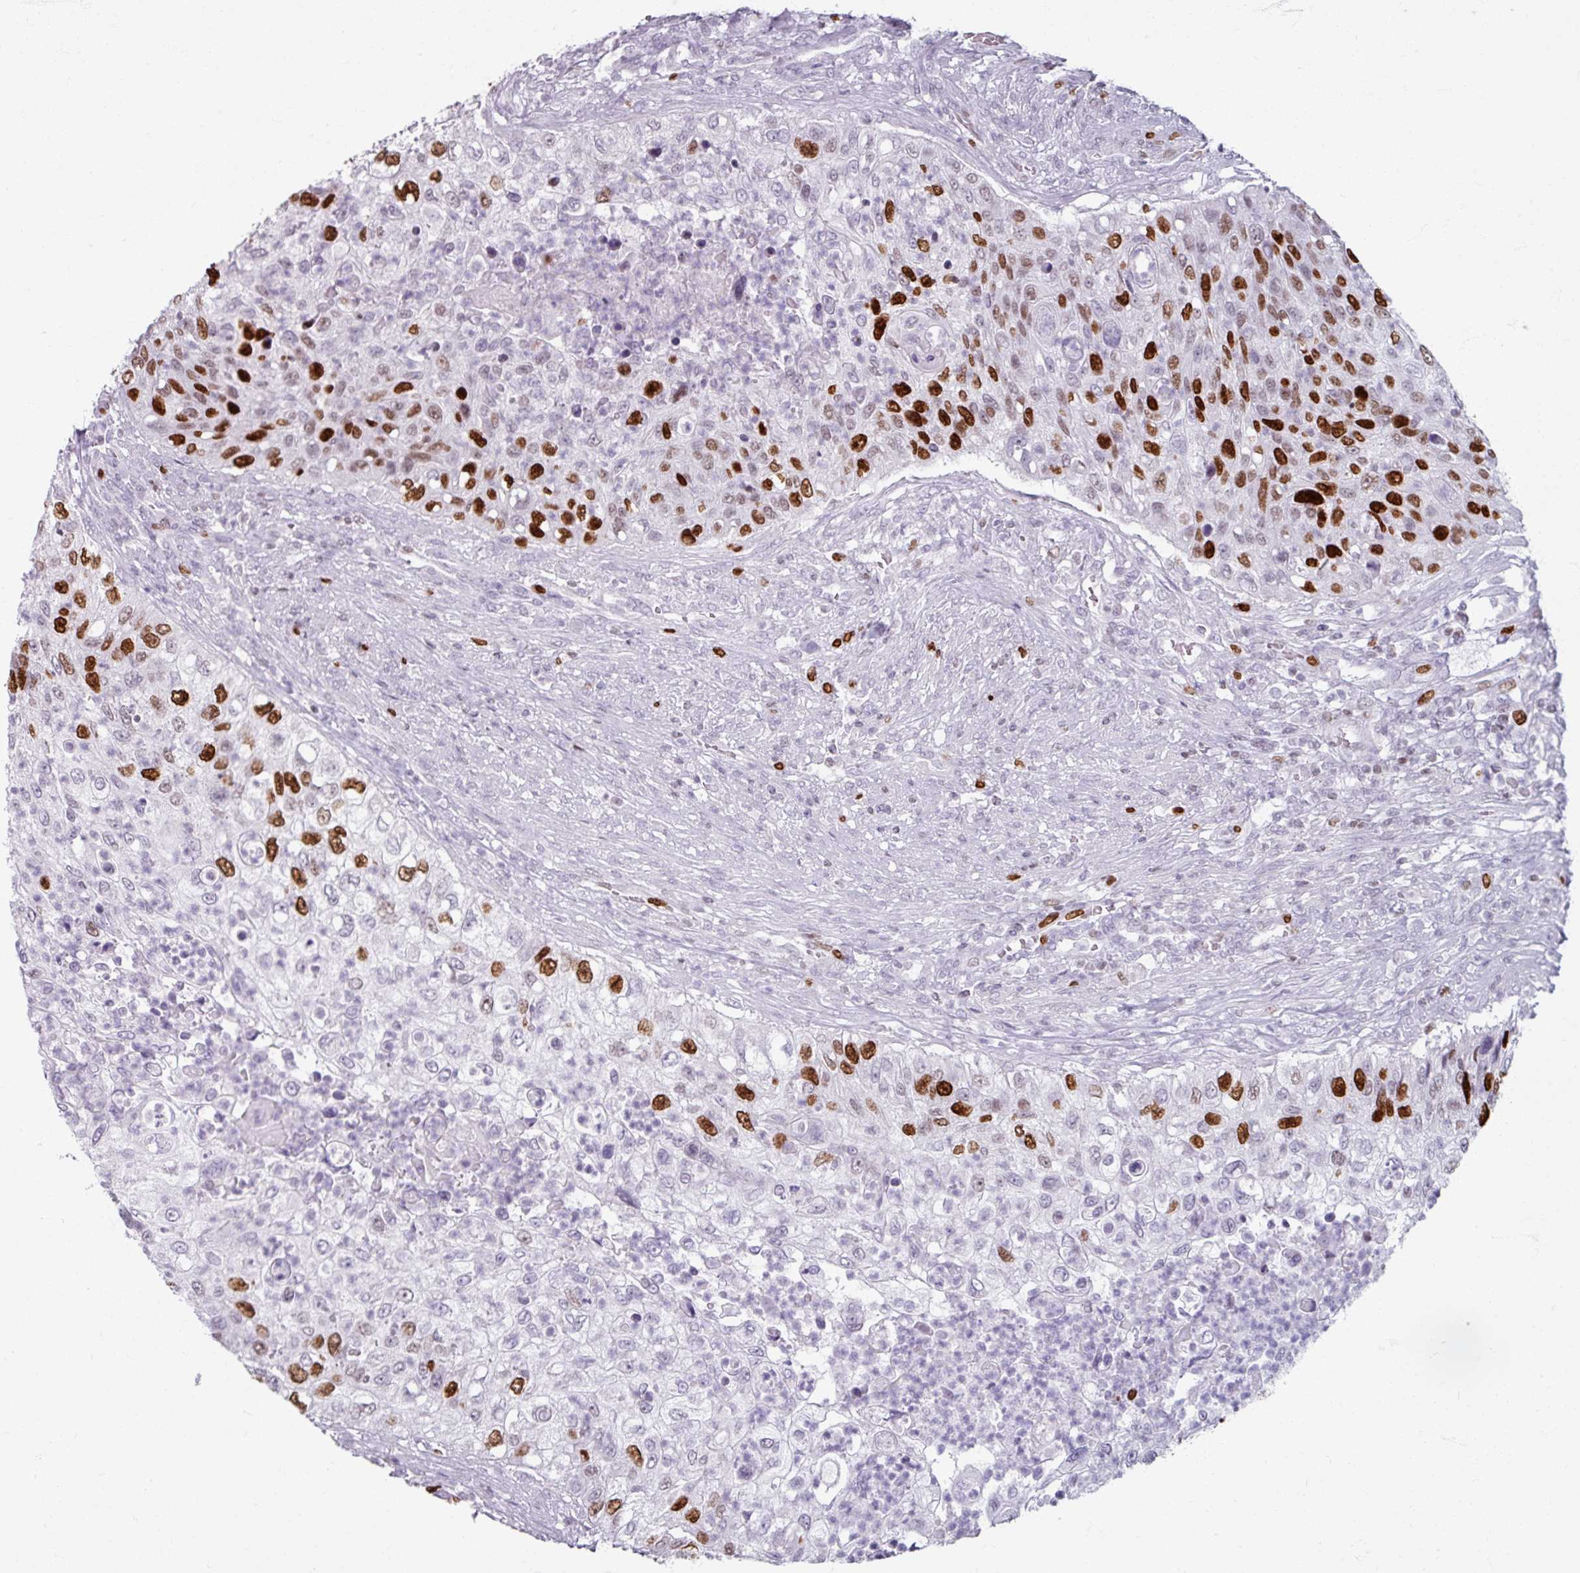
{"staining": {"intensity": "strong", "quantity": "25%-75%", "location": "nuclear"}, "tissue": "urothelial cancer", "cell_type": "Tumor cells", "image_type": "cancer", "snomed": [{"axis": "morphology", "description": "Urothelial carcinoma, High grade"}, {"axis": "topography", "description": "Urinary bladder"}], "caption": "The immunohistochemical stain highlights strong nuclear expression in tumor cells of urothelial cancer tissue.", "gene": "ATAD2", "patient": {"sex": "female", "age": 60}}